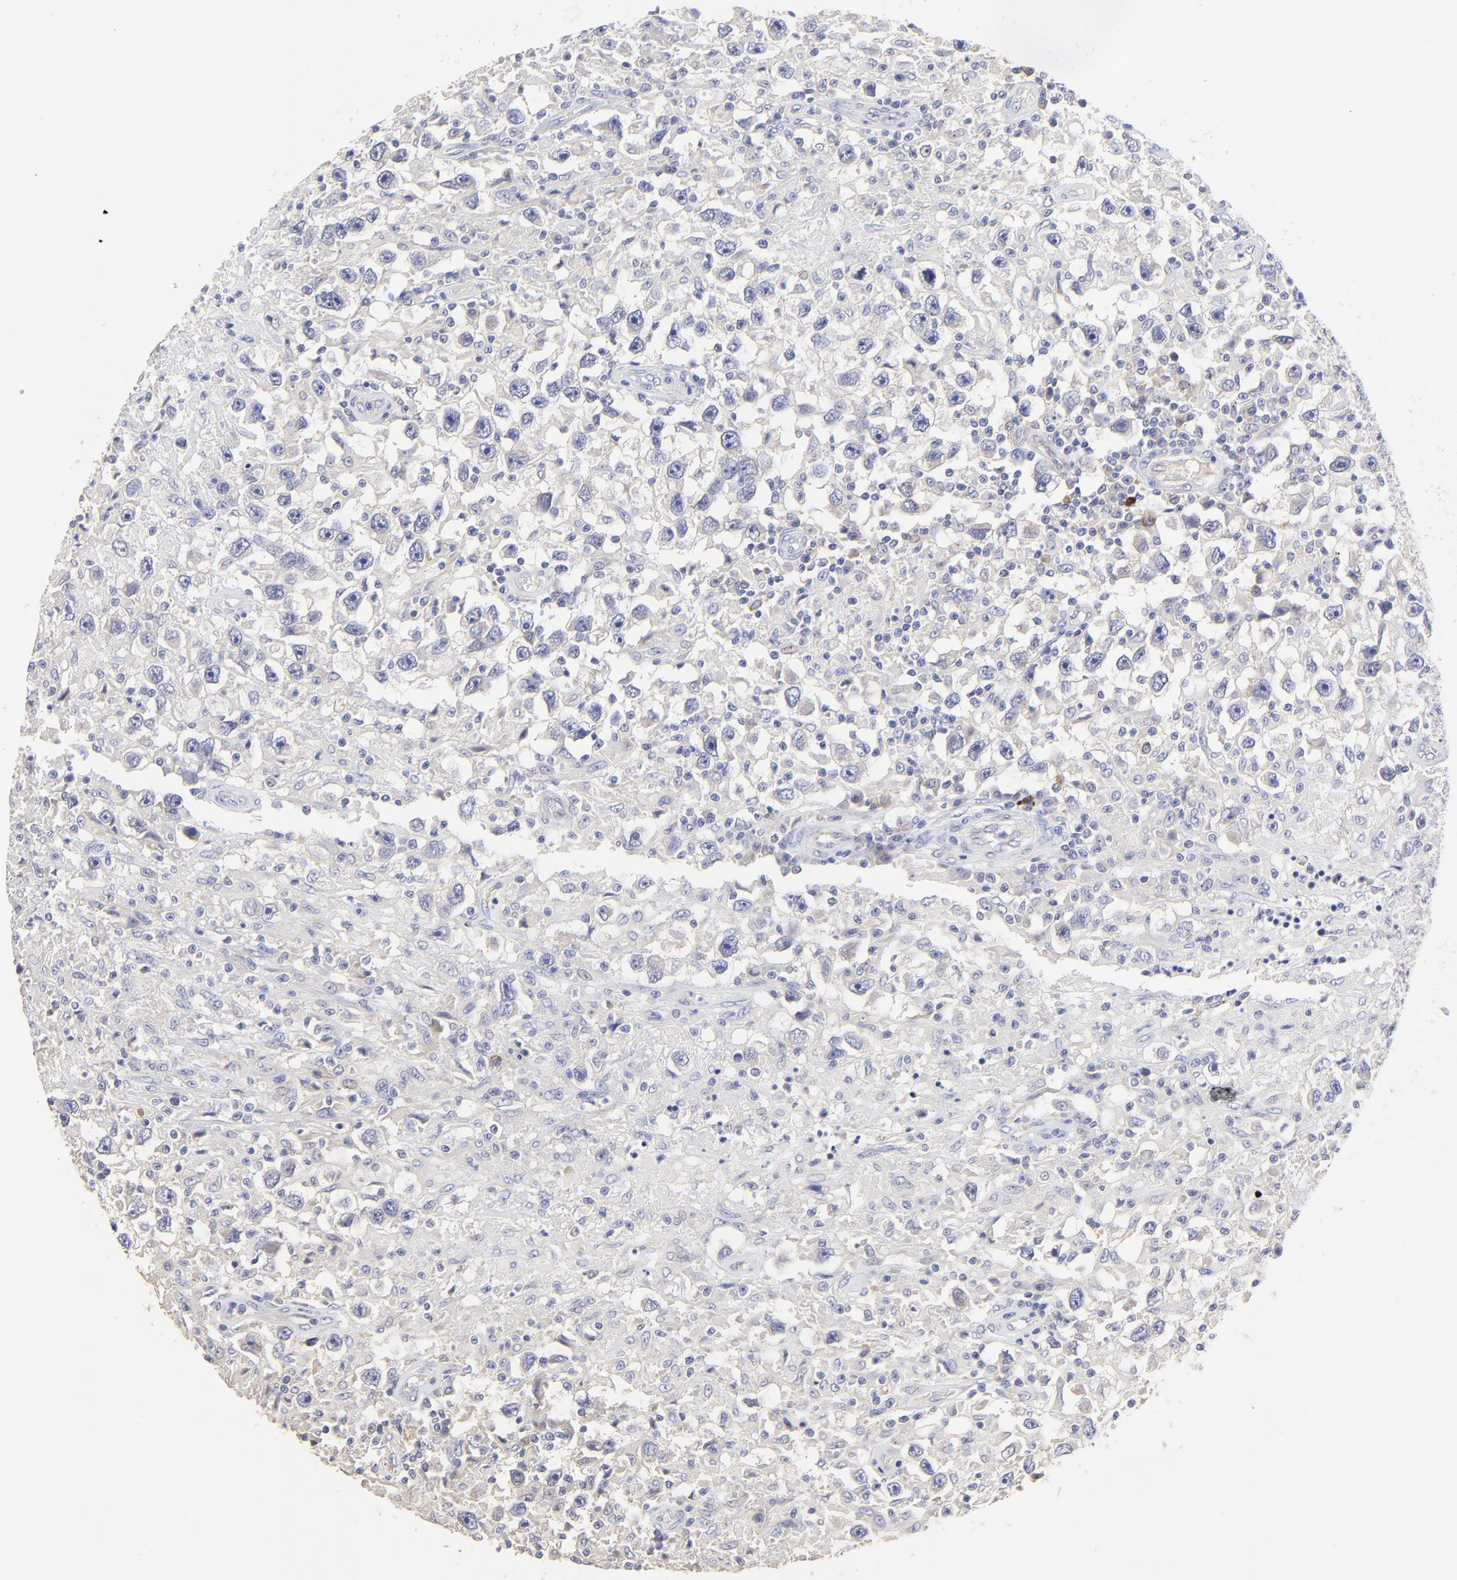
{"staining": {"intensity": "negative", "quantity": "none", "location": "none"}, "tissue": "testis cancer", "cell_type": "Tumor cells", "image_type": "cancer", "snomed": [{"axis": "morphology", "description": "Seminoma, NOS"}, {"axis": "topography", "description": "Testis"}], "caption": "High magnification brightfield microscopy of testis seminoma stained with DAB (3,3'-diaminobenzidine) (brown) and counterstained with hematoxylin (blue): tumor cells show no significant positivity. Brightfield microscopy of IHC stained with DAB (brown) and hematoxylin (blue), captured at high magnification.", "gene": "LHFPL1", "patient": {"sex": "male", "age": 34}}